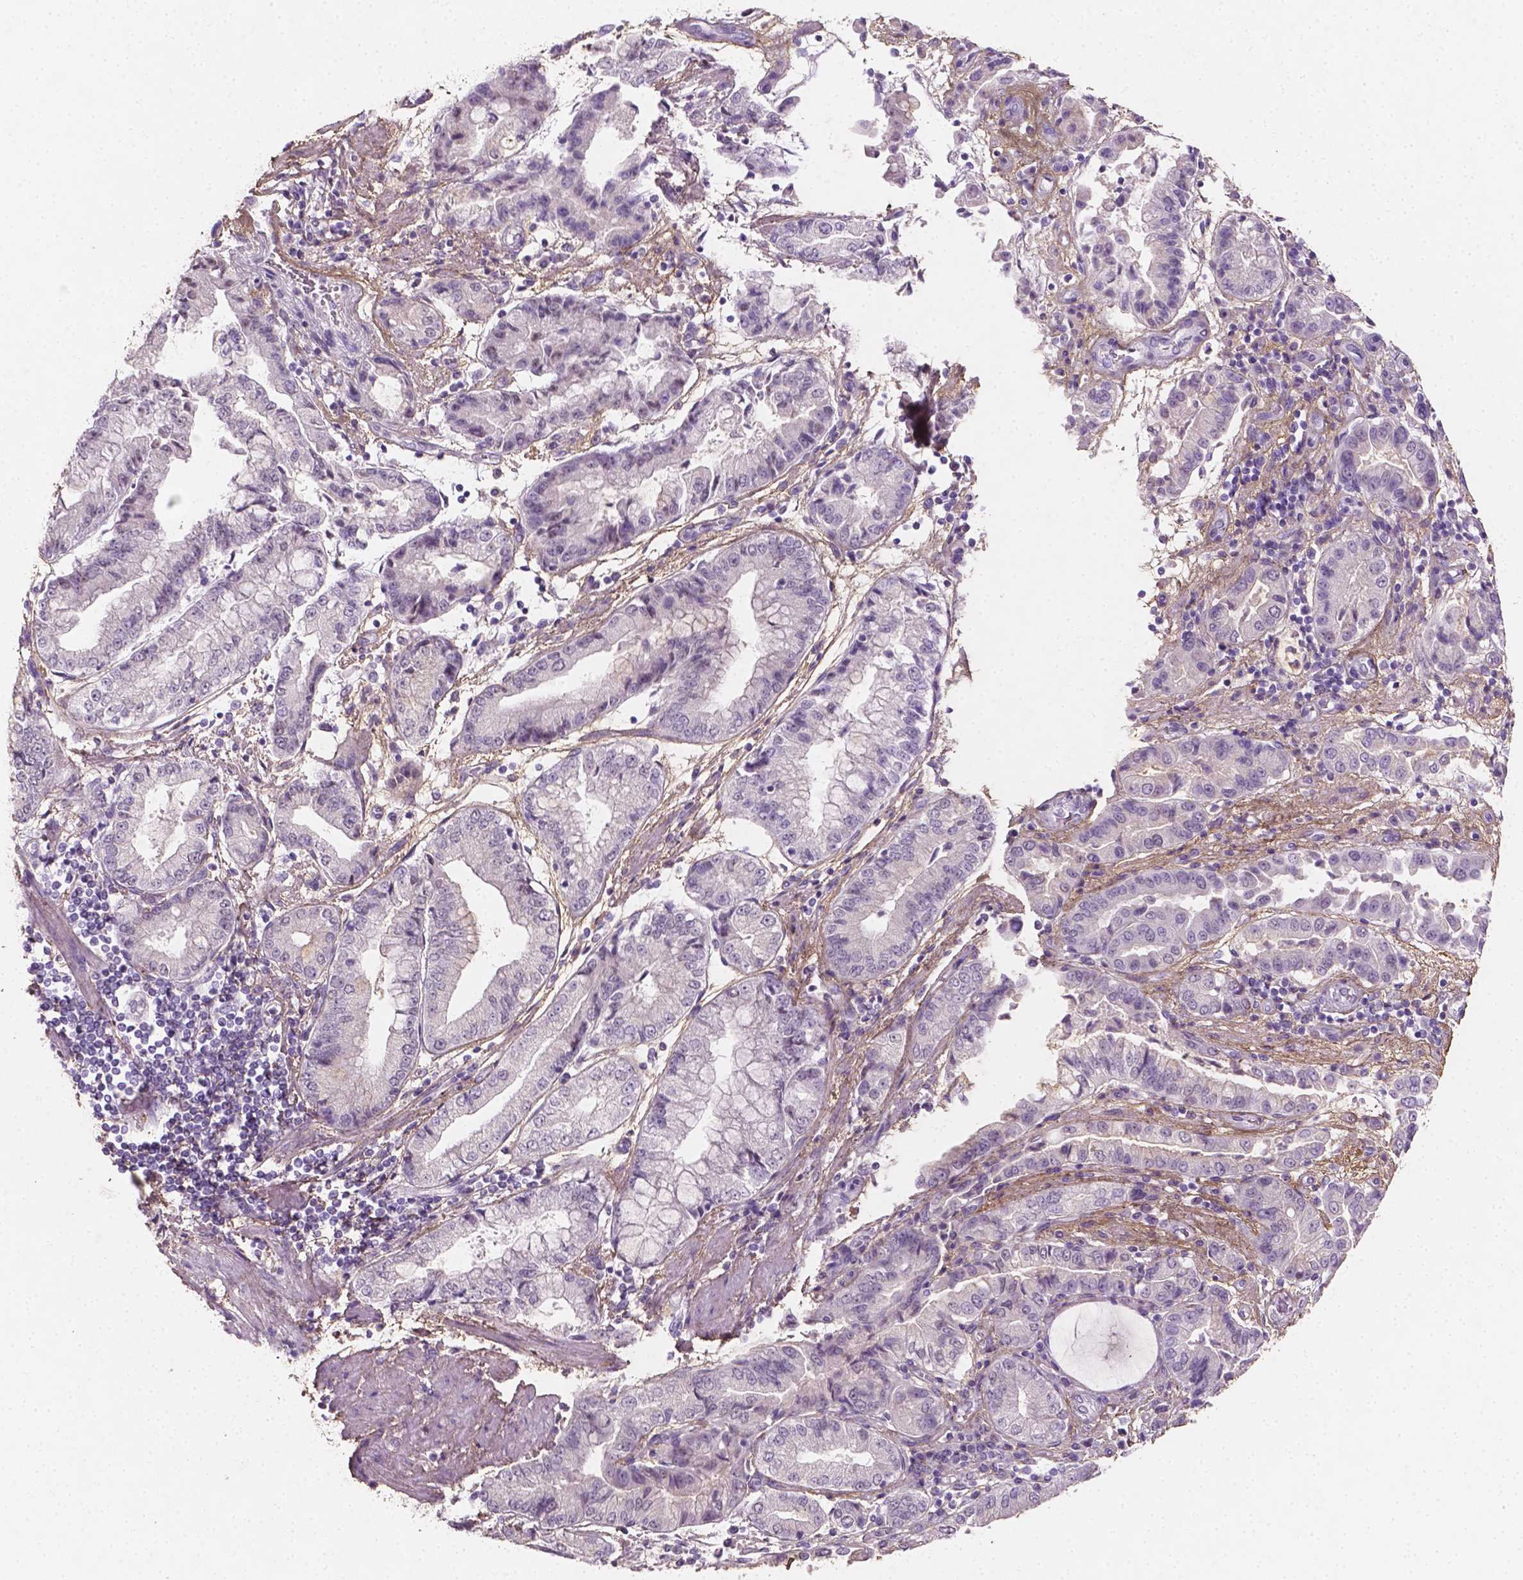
{"staining": {"intensity": "negative", "quantity": "none", "location": "none"}, "tissue": "stomach cancer", "cell_type": "Tumor cells", "image_type": "cancer", "snomed": [{"axis": "morphology", "description": "Adenocarcinoma, NOS"}, {"axis": "topography", "description": "Stomach, upper"}], "caption": "Tumor cells show no significant protein expression in stomach adenocarcinoma. The staining is performed using DAB brown chromogen with nuclei counter-stained in using hematoxylin.", "gene": "DLG2", "patient": {"sex": "female", "age": 74}}